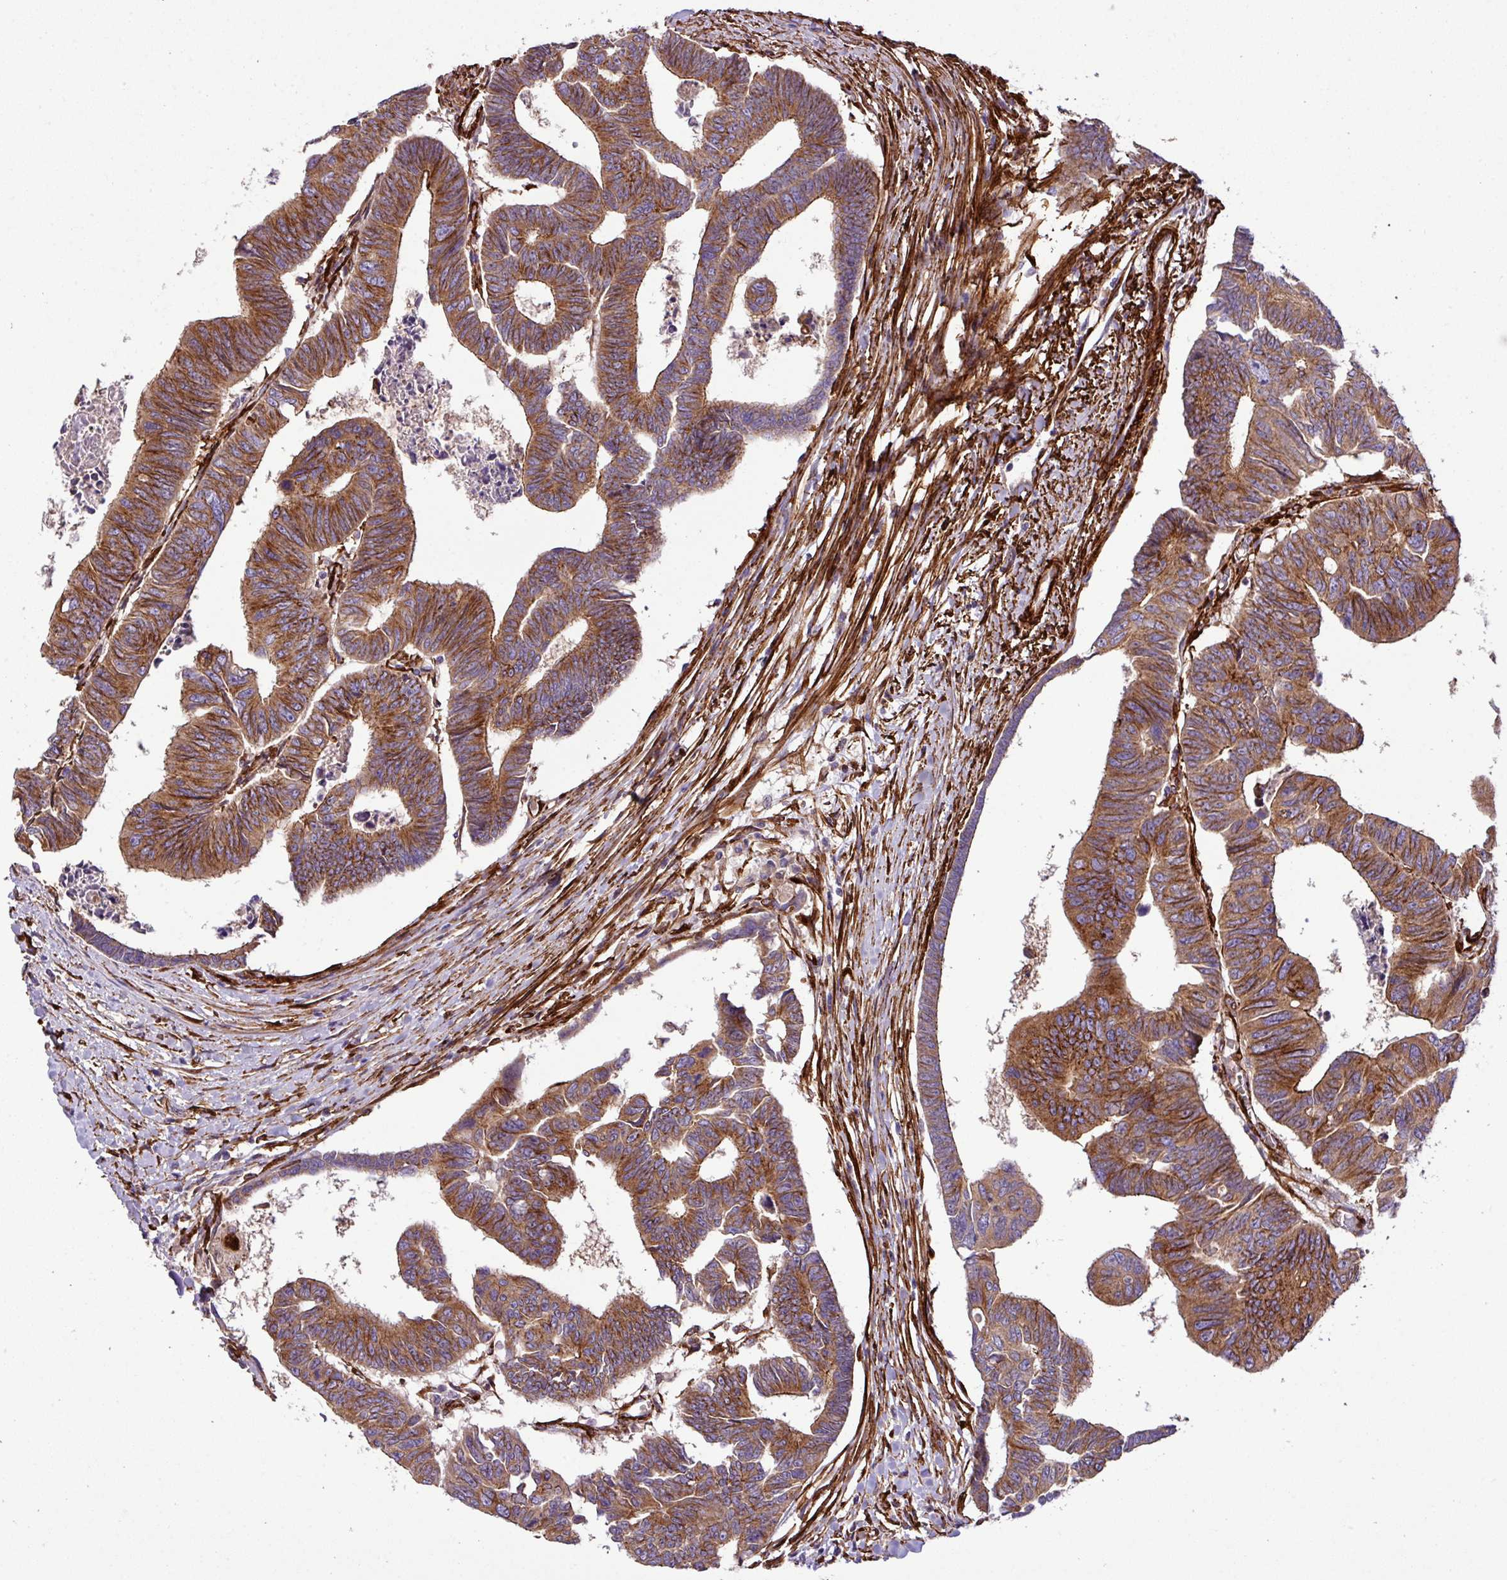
{"staining": {"intensity": "strong", "quantity": ">75%", "location": "cytoplasmic/membranous"}, "tissue": "colorectal cancer", "cell_type": "Tumor cells", "image_type": "cancer", "snomed": [{"axis": "morphology", "description": "Adenocarcinoma, NOS"}, {"axis": "topography", "description": "Rectum"}], "caption": "Protein positivity by immunohistochemistry reveals strong cytoplasmic/membranous expression in about >75% of tumor cells in colorectal cancer (adenocarcinoma).", "gene": "FAM47E", "patient": {"sex": "female", "age": 65}}